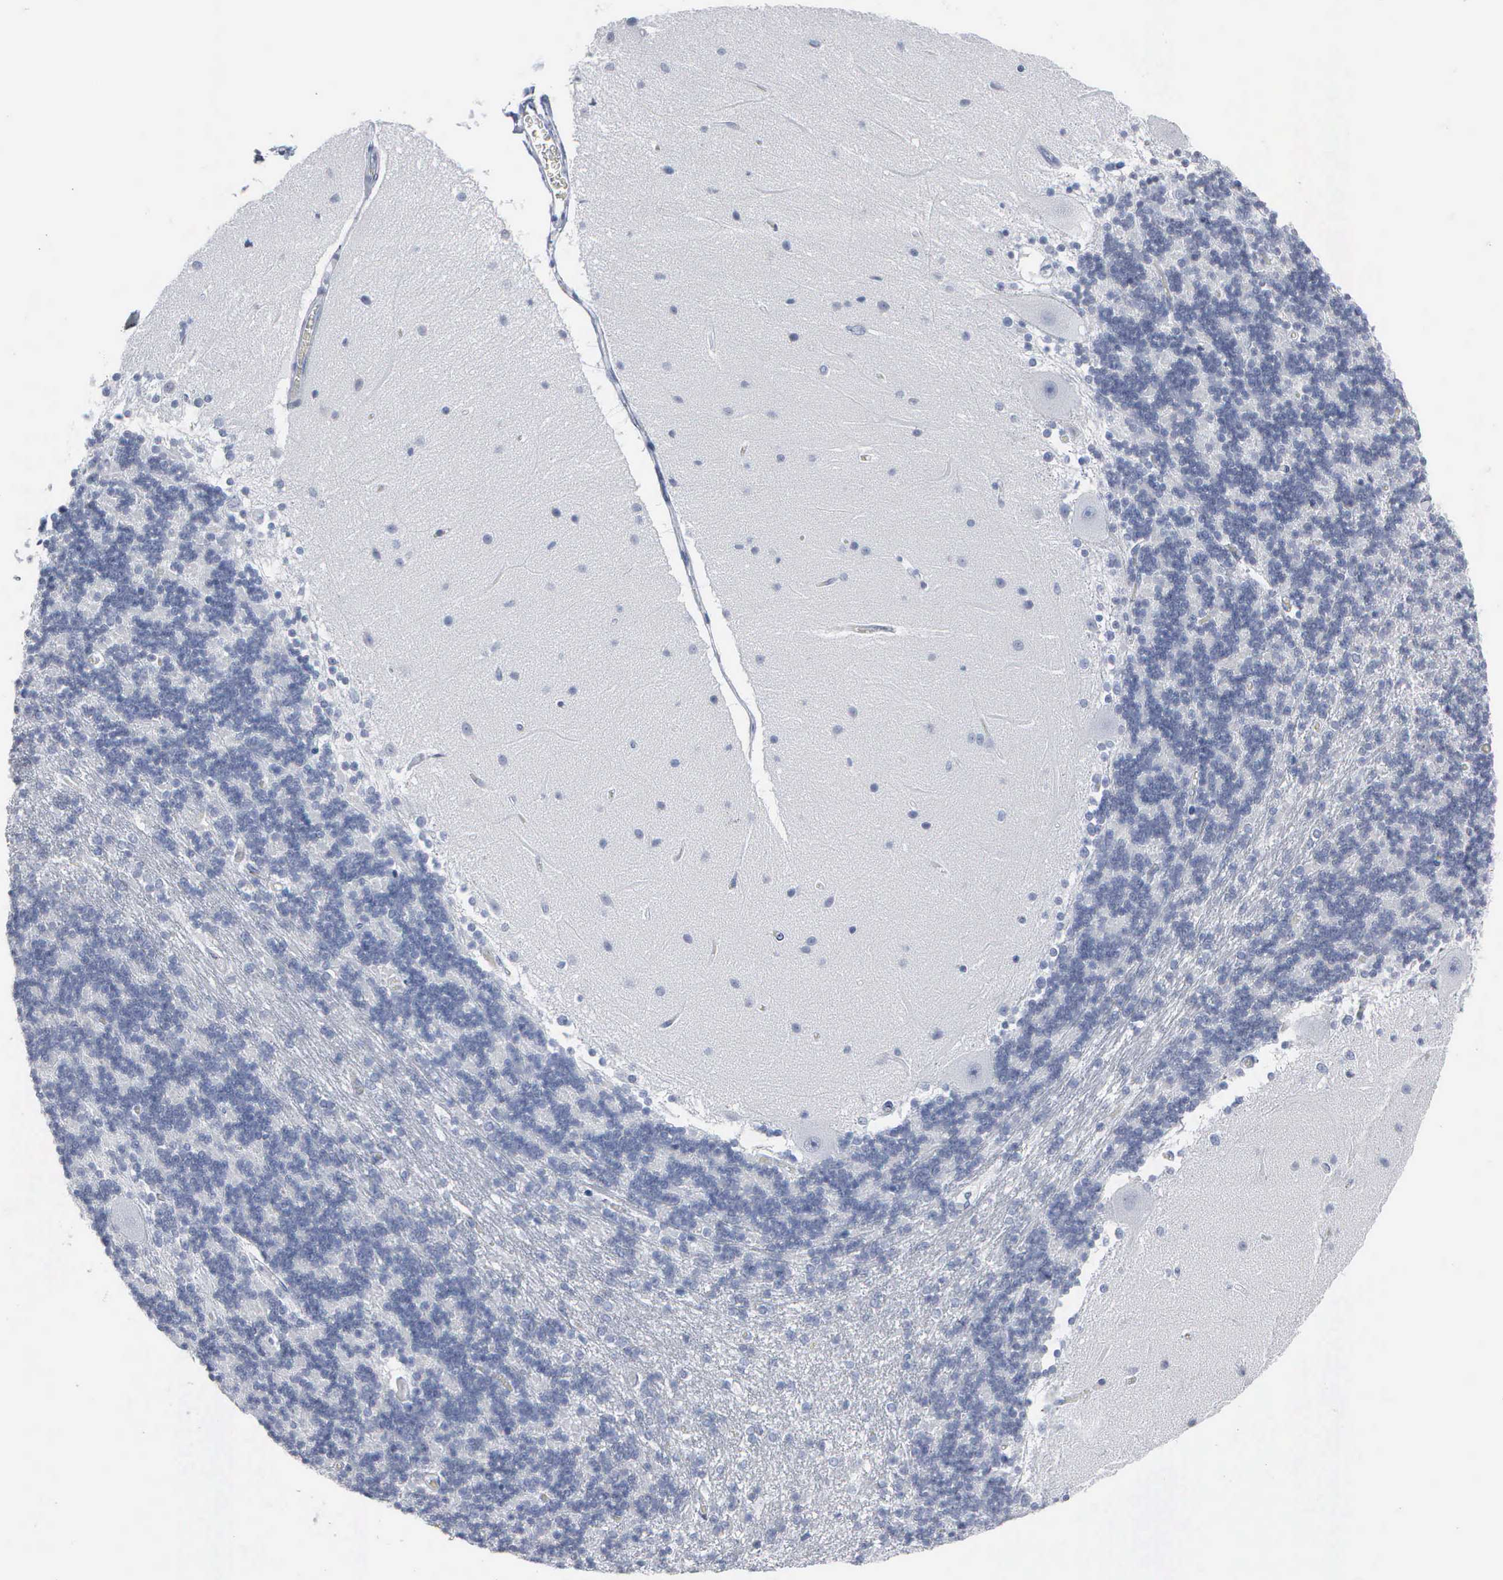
{"staining": {"intensity": "negative", "quantity": "none", "location": "none"}, "tissue": "cerebellum", "cell_type": "Cells in granular layer", "image_type": "normal", "snomed": [{"axis": "morphology", "description": "Normal tissue, NOS"}, {"axis": "topography", "description": "Cerebellum"}], "caption": "Immunohistochemistry (IHC) image of normal cerebellum stained for a protein (brown), which displays no expression in cells in granular layer.", "gene": "CCNB1", "patient": {"sex": "female", "age": 54}}